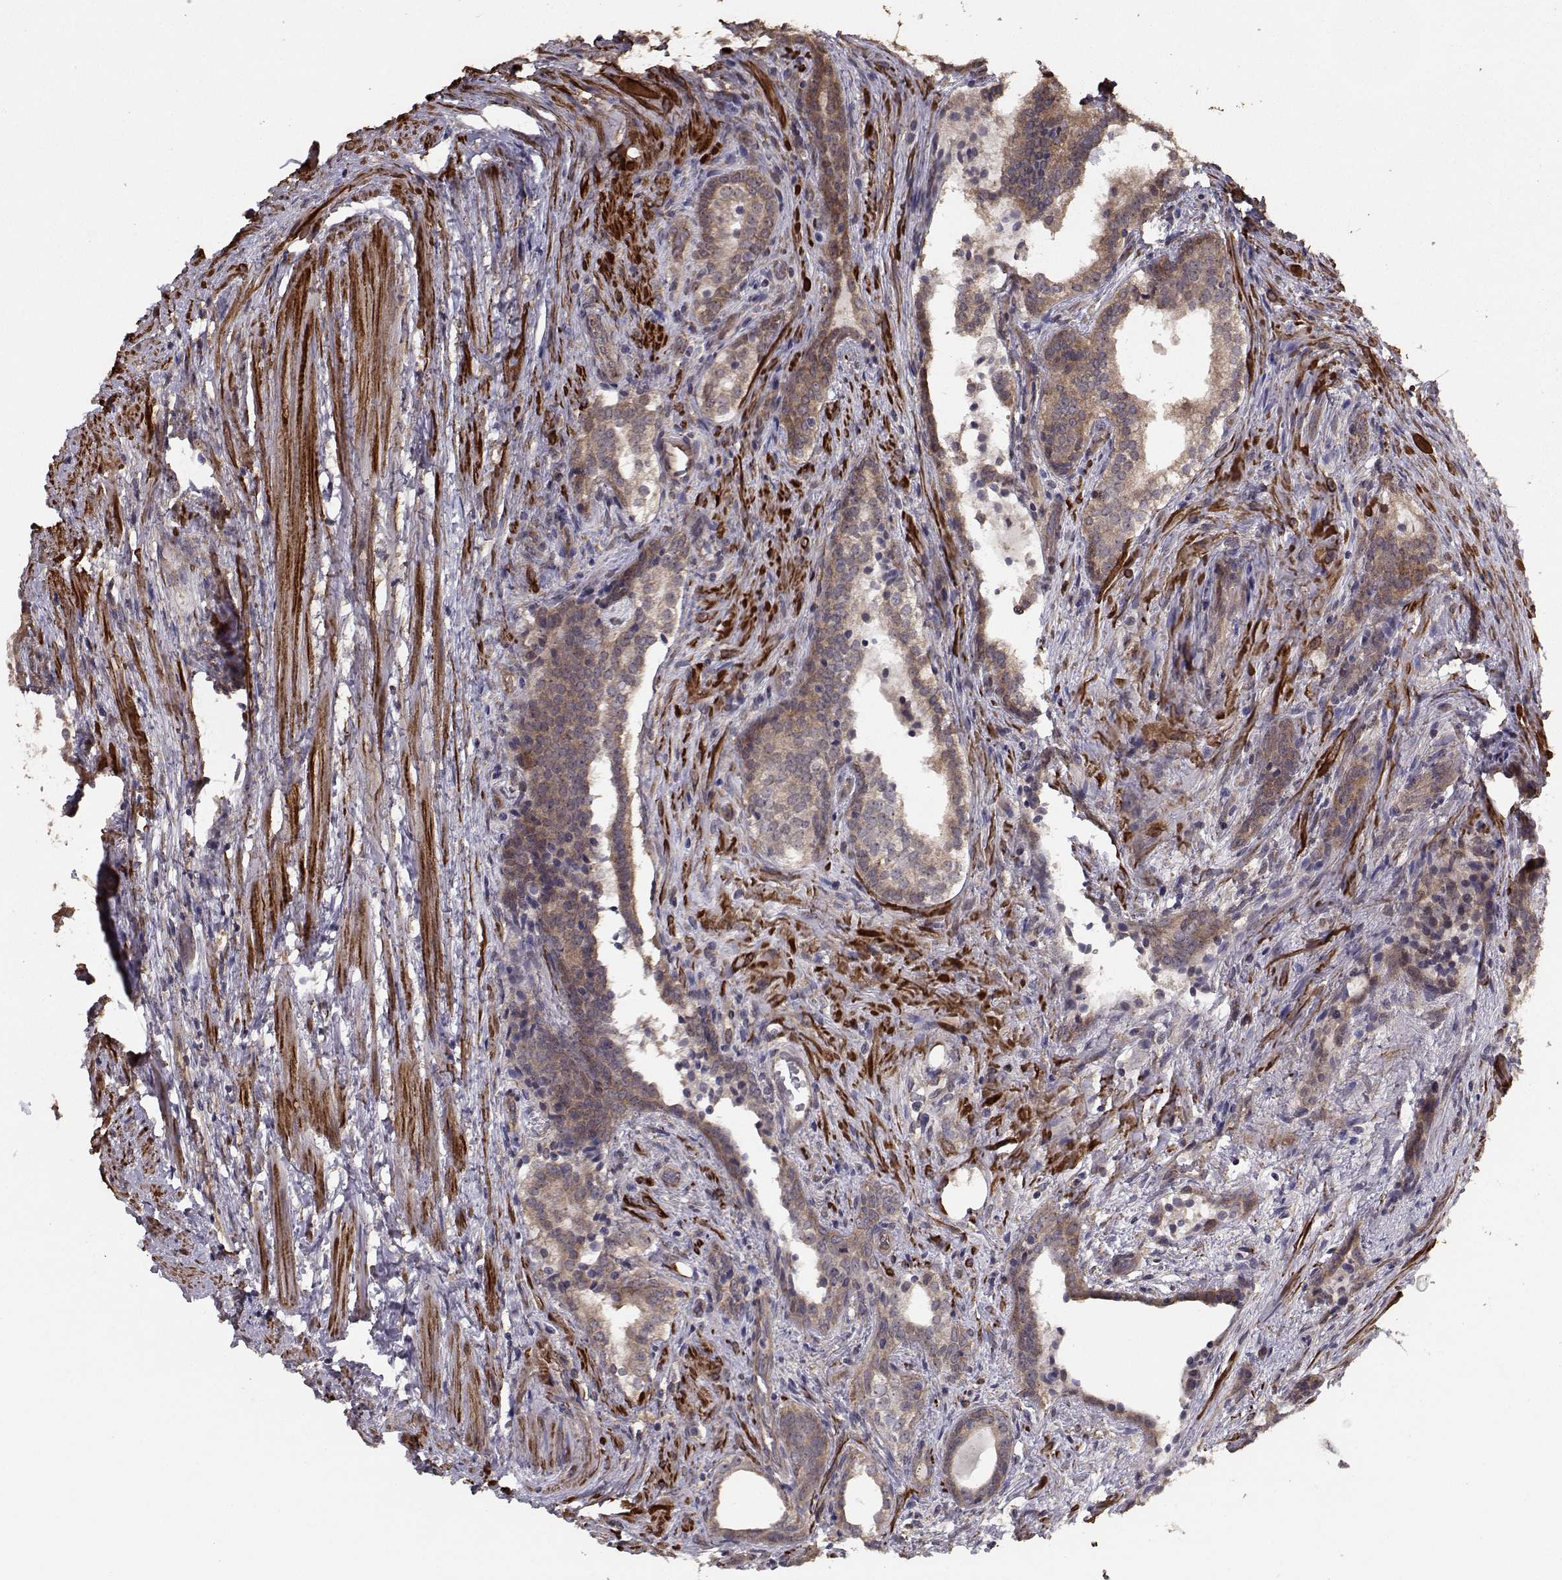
{"staining": {"intensity": "weak", "quantity": ">75%", "location": "cytoplasmic/membranous"}, "tissue": "prostate cancer", "cell_type": "Tumor cells", "image_type": "cancer", "snomed": [{"axis": "morphology", "description": "Adenocarcinoma, NOS"}, {"axis": "morphology", "description": "Adenocarcinoma, High grade"}, {"axis": "topography", "description": "Prostate"}], "caption": "Brown immunohistochemical staining in human adenocarcinoma (prostate) demonstrates weak cytoplasmic/membranous positivity in about >75% of tumor cells. Nuclei are stained in blue.", "gene": "TRIP10", "patient": {"sex": "male", "age": 61}}